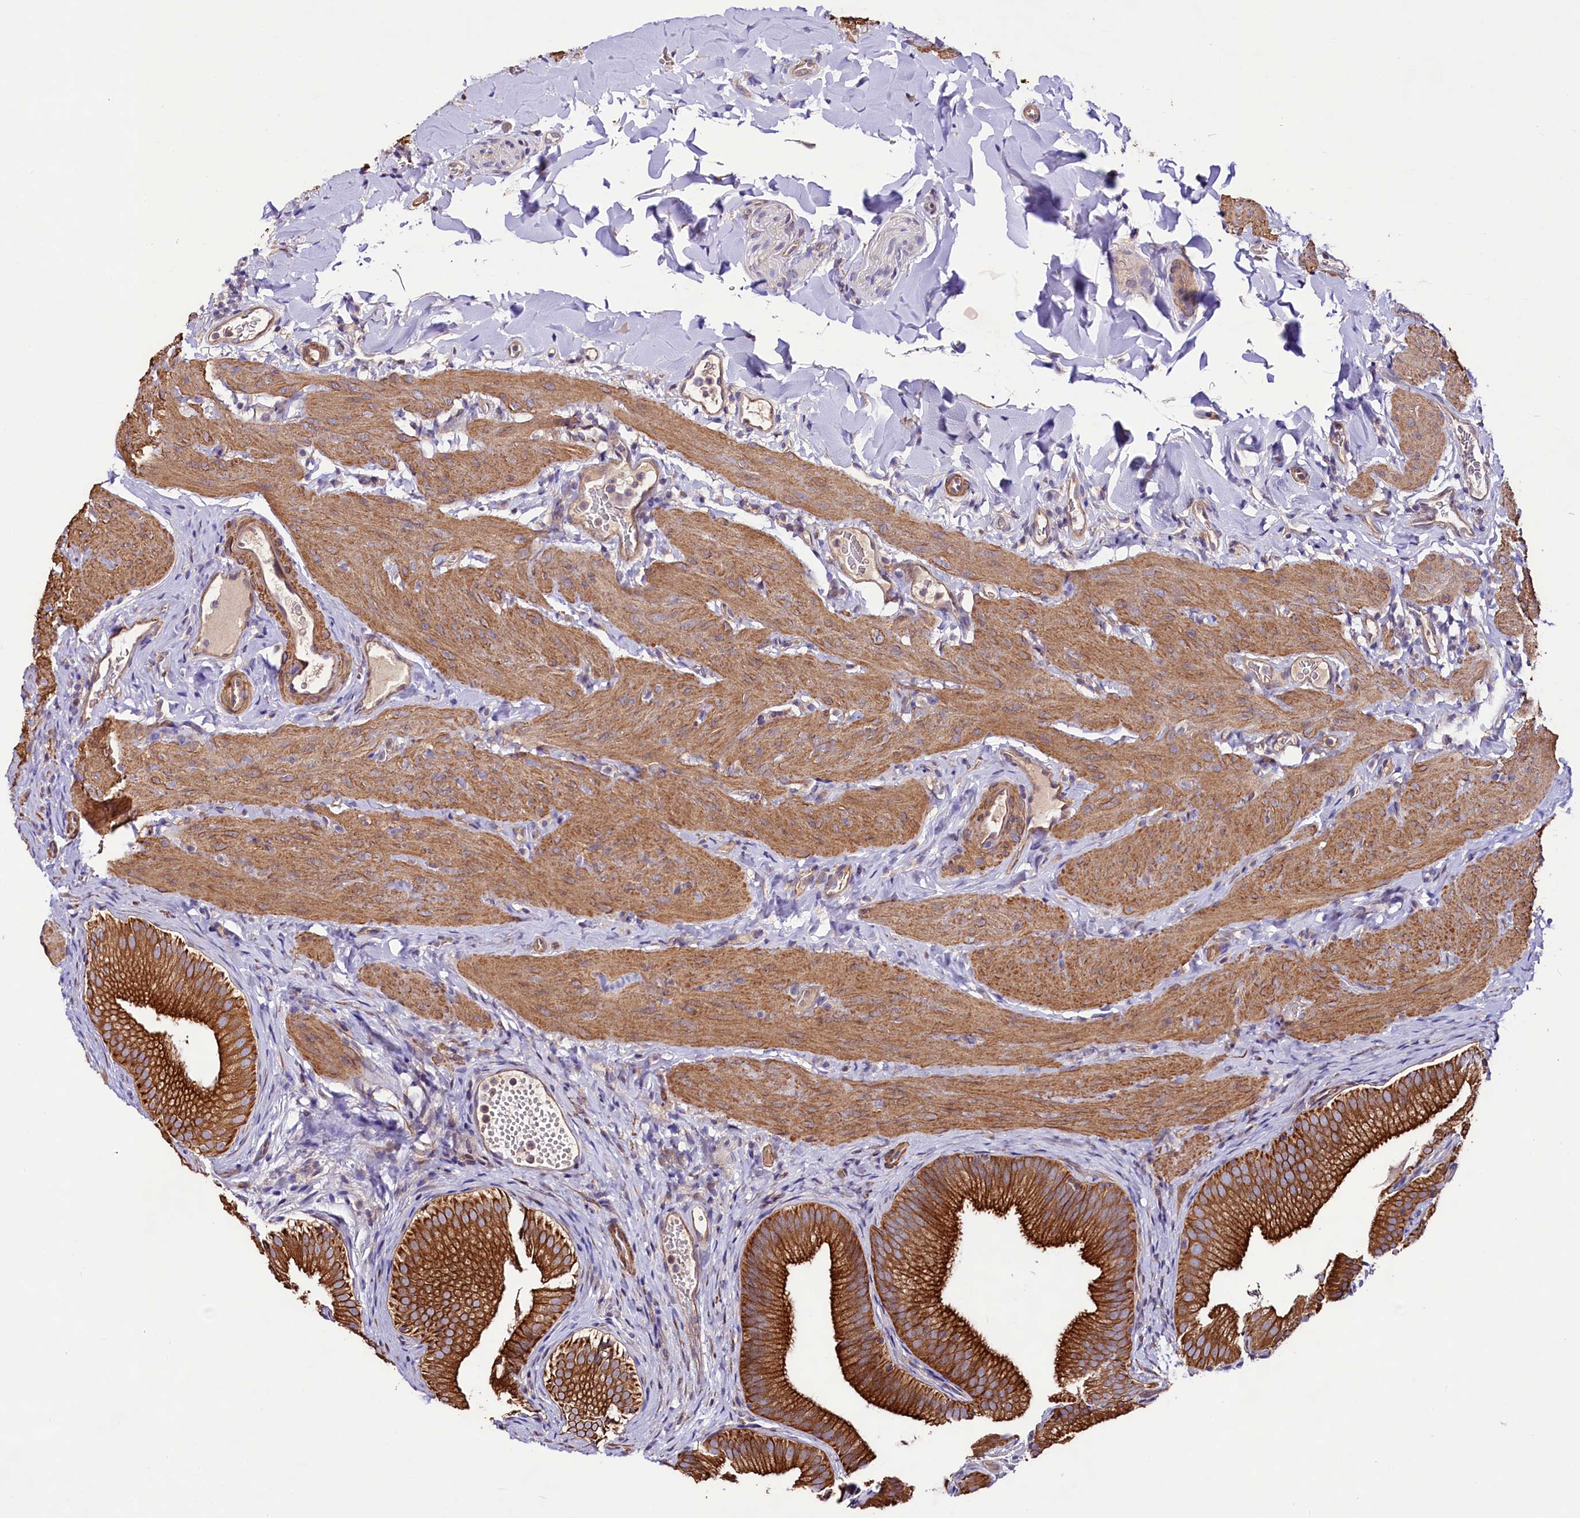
{"staining": {"intensity": "strong", "quantity": ">75%", "location": "cytoplasmic/membranous"}, "tissue": "gallbladder", "cell_type": "Glandular cells", "image_type": "normal", "snomed": [{"axis": "morphology", "description": "Normal tissue, NOS"}, {"axis": "topography", "description": "Gallbladder"}], "caption": "This micrograph displays IHC staining of normal gallbladder, with high strong cytoplasmic/membranous expression in about >75% of glandular cells.", "gene": "VPS11", "patient": {"sex": "female", "age": 30}}